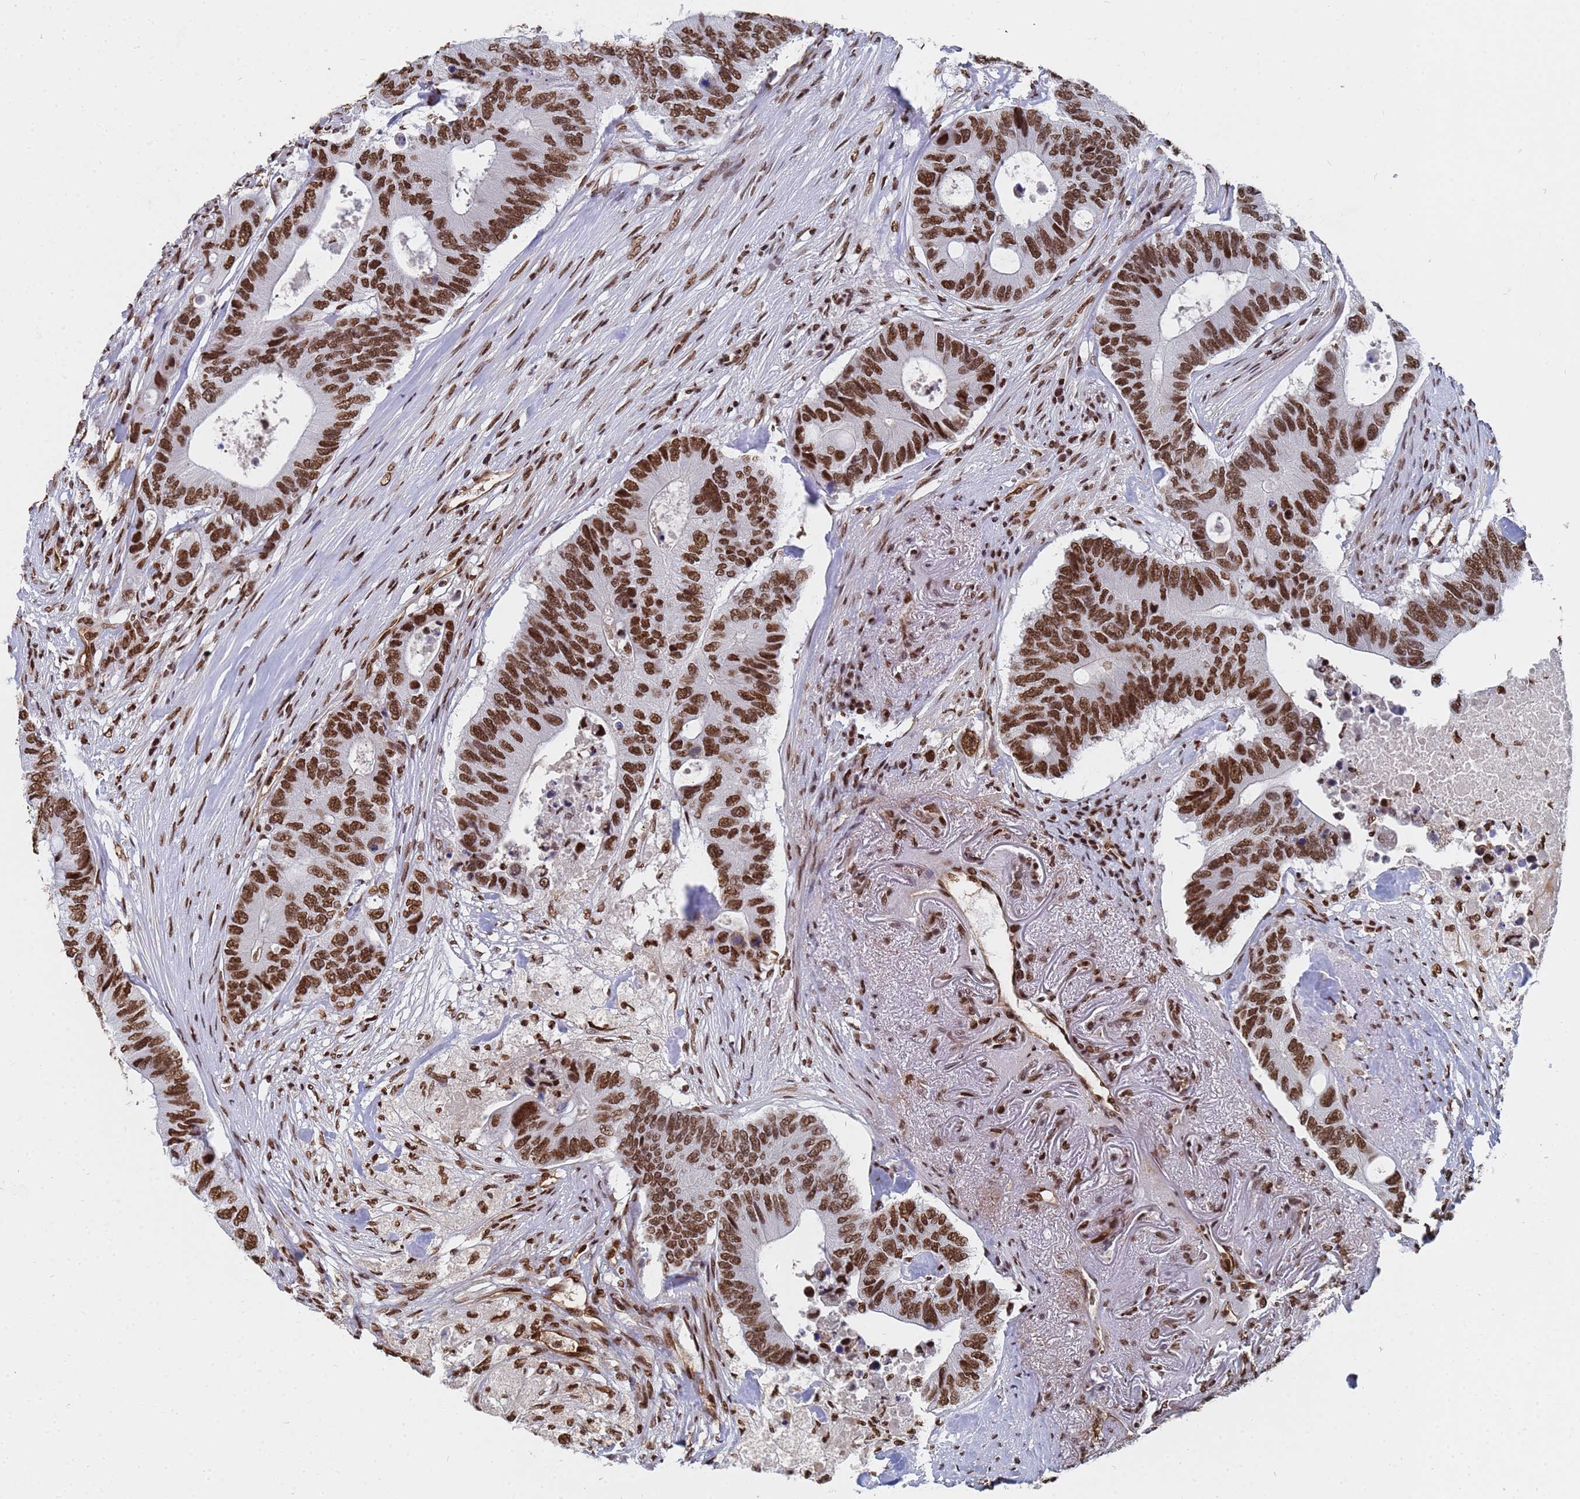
{"staining": {"intensity": "strong", "quantity": ">75%", "location": "nuclear"}, "tissue": "colorectal cancer", "cell_type": "Tumor cells", "image_type": "cancer", "snomed": [{"axis": "morphology", "description": "Adenocarcinoma, NOS"}, {"axis": "topography", "description": "Colon"}], "caption": "This is an image of IHC staining of colorectal cancer (adenocarcinoma), which shows strong positivity in the nuclear of tumor cells.", "gene": "RAVER2", "patient": {"sex": "male", "age": 71}}